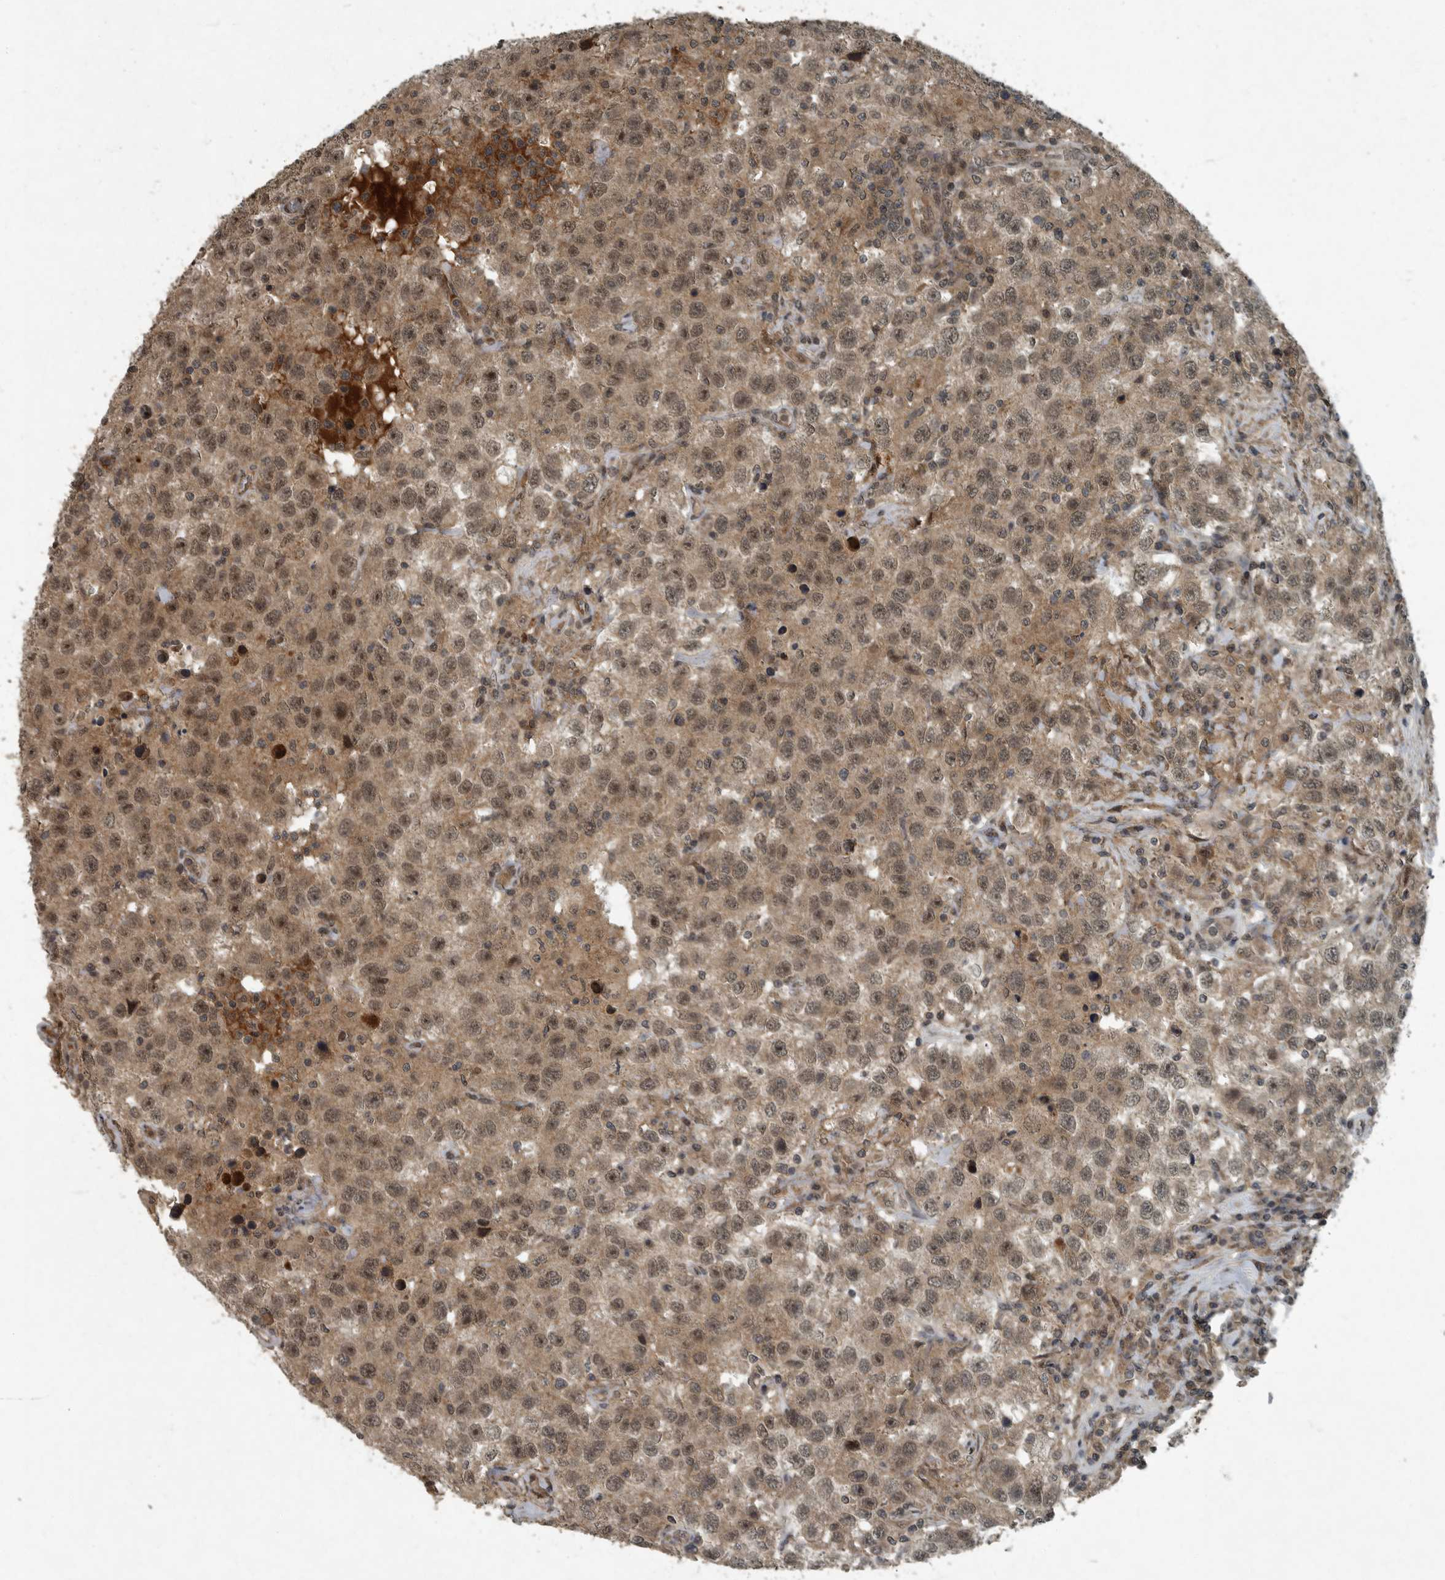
{"staining": {"intensity": "moderate", "quantity": ">75%", "location": "cytoplasmic/membranous,nuclear"}, "tissue": "testis cancer", "cell_type": "Tumor cells", "image_type": "cancer", "snomed": [{"axis": "morphology", "description": "Seminoma, NOS"}, {"axis": "topography", "description": "Testis"}], "caption": "Immunohistochemistry micrograph of neoplastic tissue: human testis cancer (seminoma) stained using IHC reveals medium levels of moderate protein expression localized specifically in the cytoplasmic/membranous and nuclear of tumor cells, appearing as a cytoplasmic/membranous and nuclear brown color.", "gene": "FOXO1", "patient": {"sex": "male", "age": 41}}